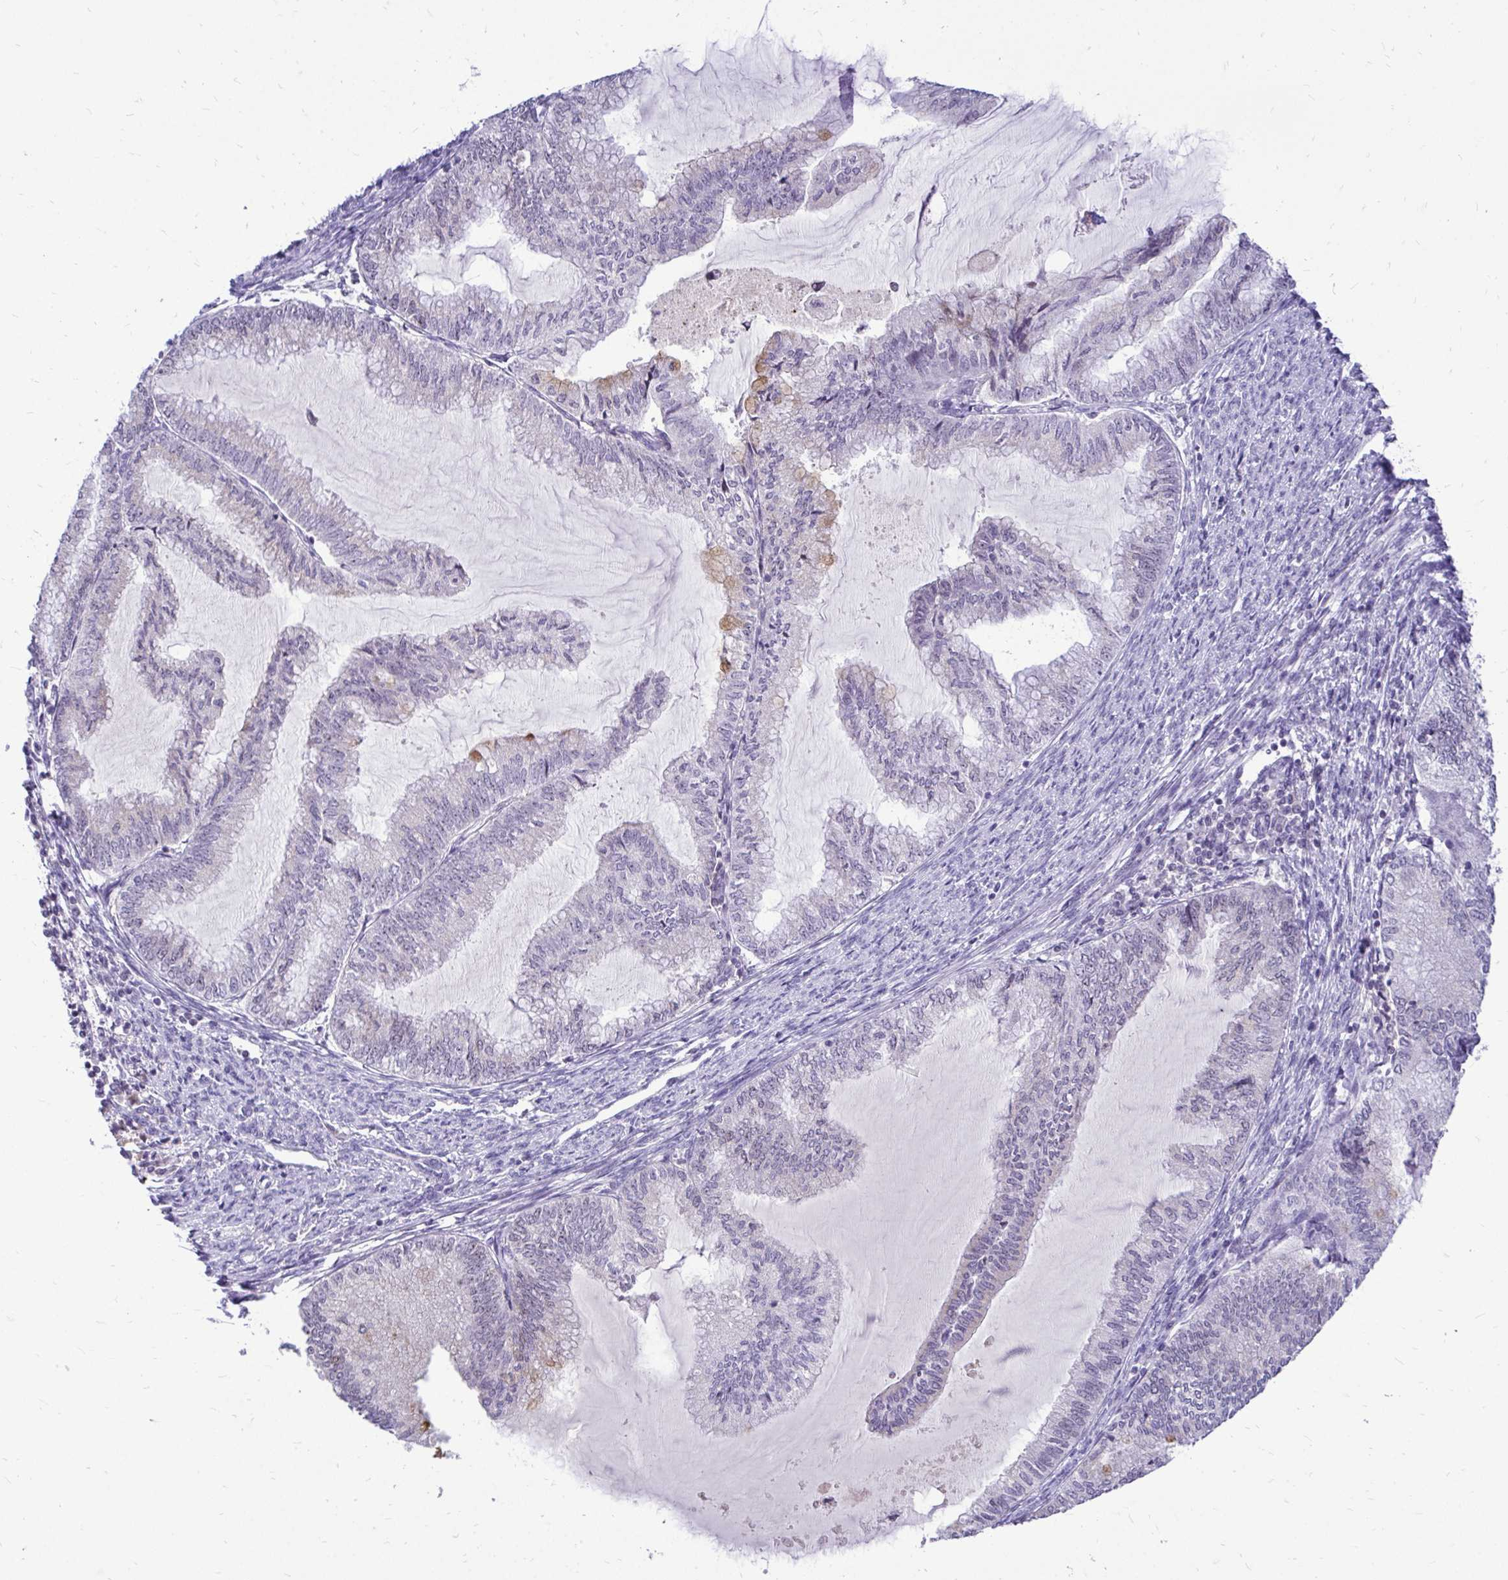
{"staining": {"intensity": "negative", "quantity": "none", "location": "none"}, "tissue": "endometrial cancer", "cell_type": "Tumor cells", "image_type": "cancer", "snomed": [{"axis": "morphology", "description": "Adenocarcinoma, NOS"}, {"axis": "topography", "description": "Endometrium"}], "caption": "The photomicrograph reveals no significant positivity in tumor cells of adenocarcinoma (endometrial).", "gene": "NIFK", "patient": {"sex": "female", "age": 79}}